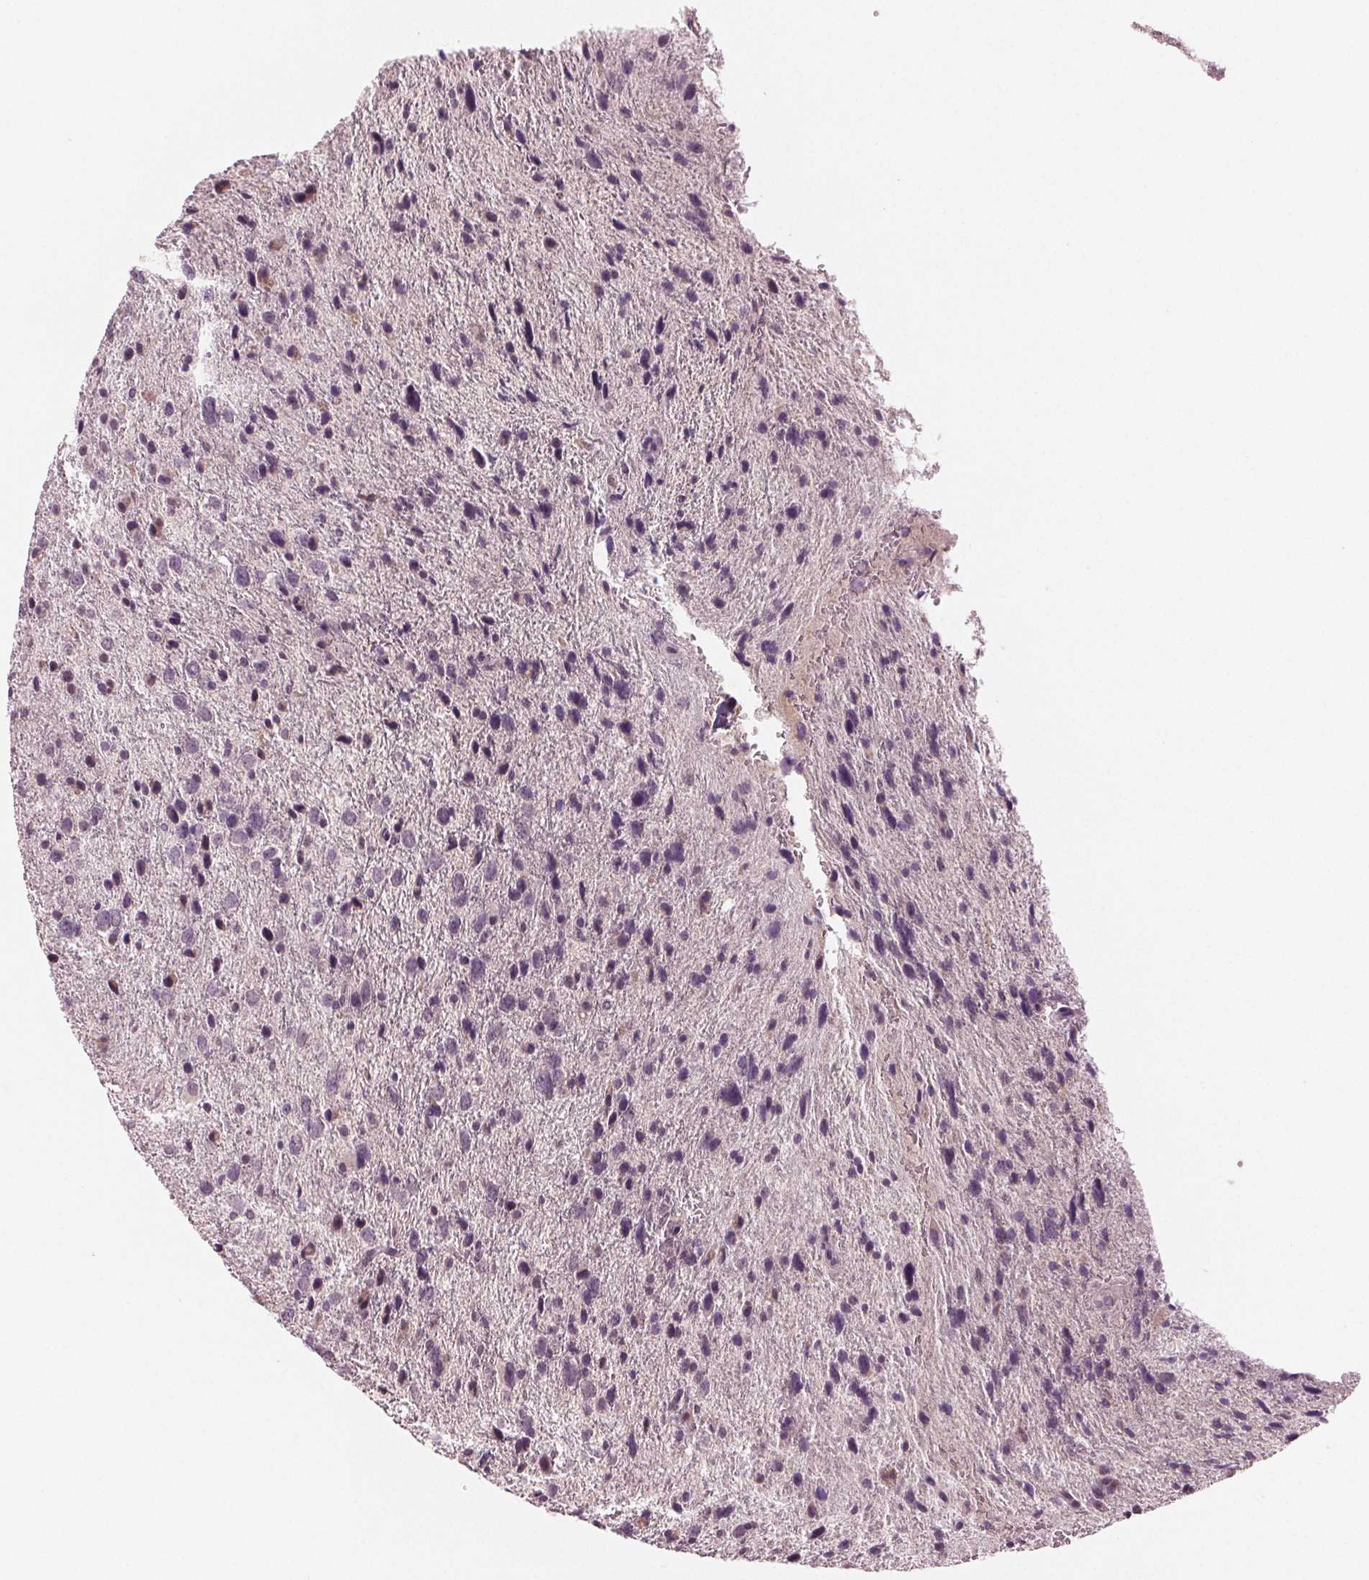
{"staining": {"intensity": "negative", "quantity": "none", "location": "none"}, "tissue": "glioma", "cell_type": "Tumor cells", "image_type": "cancer", "snomed": [{"axis": "morphology", "description": "Glioma, malignant, Low grade"}, {"axis": "topography", "description": "Brain"}], "caption": "Immunohistochemistry image of human malignant glioma (low-grade) stained for a protein (brown), which shows no staining in tumor cells.", "gene": "PRAP1", "patient": {"sex": "female", "age": 55}}